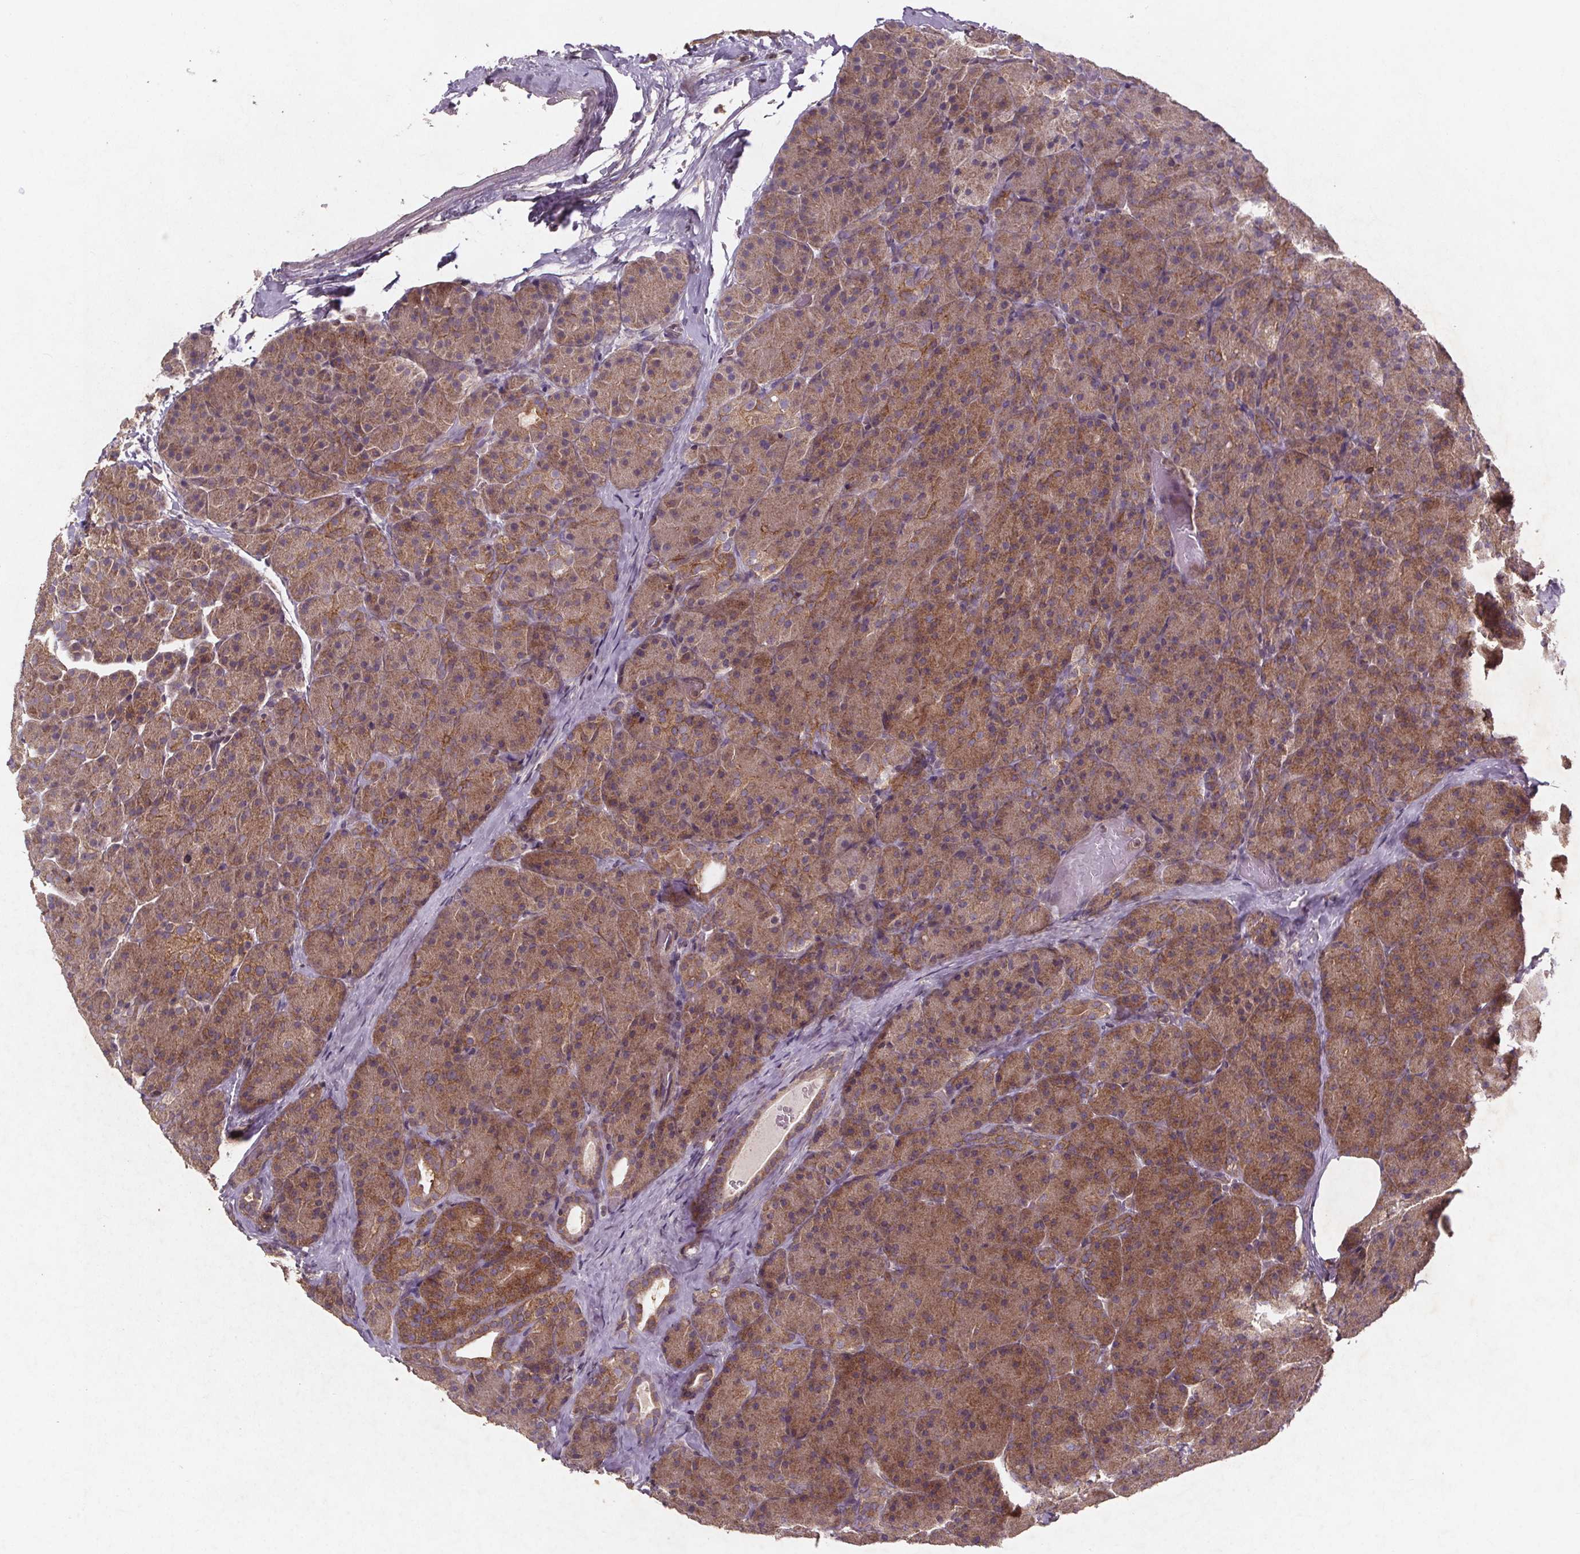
{"staining": {"intensity": "moderate", "quantity": "25%-75%", "location": "cytoplasmic/membranous"}, "tissue": "pancreas", "cell_type": "Exocrine glandular cells", "image_type": "normal", "snomed": [{"axis": "morphology", "description": "Normal tissue, NOS"}, {"axis": "topography", "description": "Pancreas"}], "caption": "IHC image of benign pancreas: human pancreas stained using immunohistochemistry reveals medium levels of moderate protein expression localized specifically in the cytoplasmic/membranous of exocrine glandular cells, appearing as a cytoplasmic/membranous brown color.", "gene": "STRN3", "patient": {"sex": "male", "age": 57}}